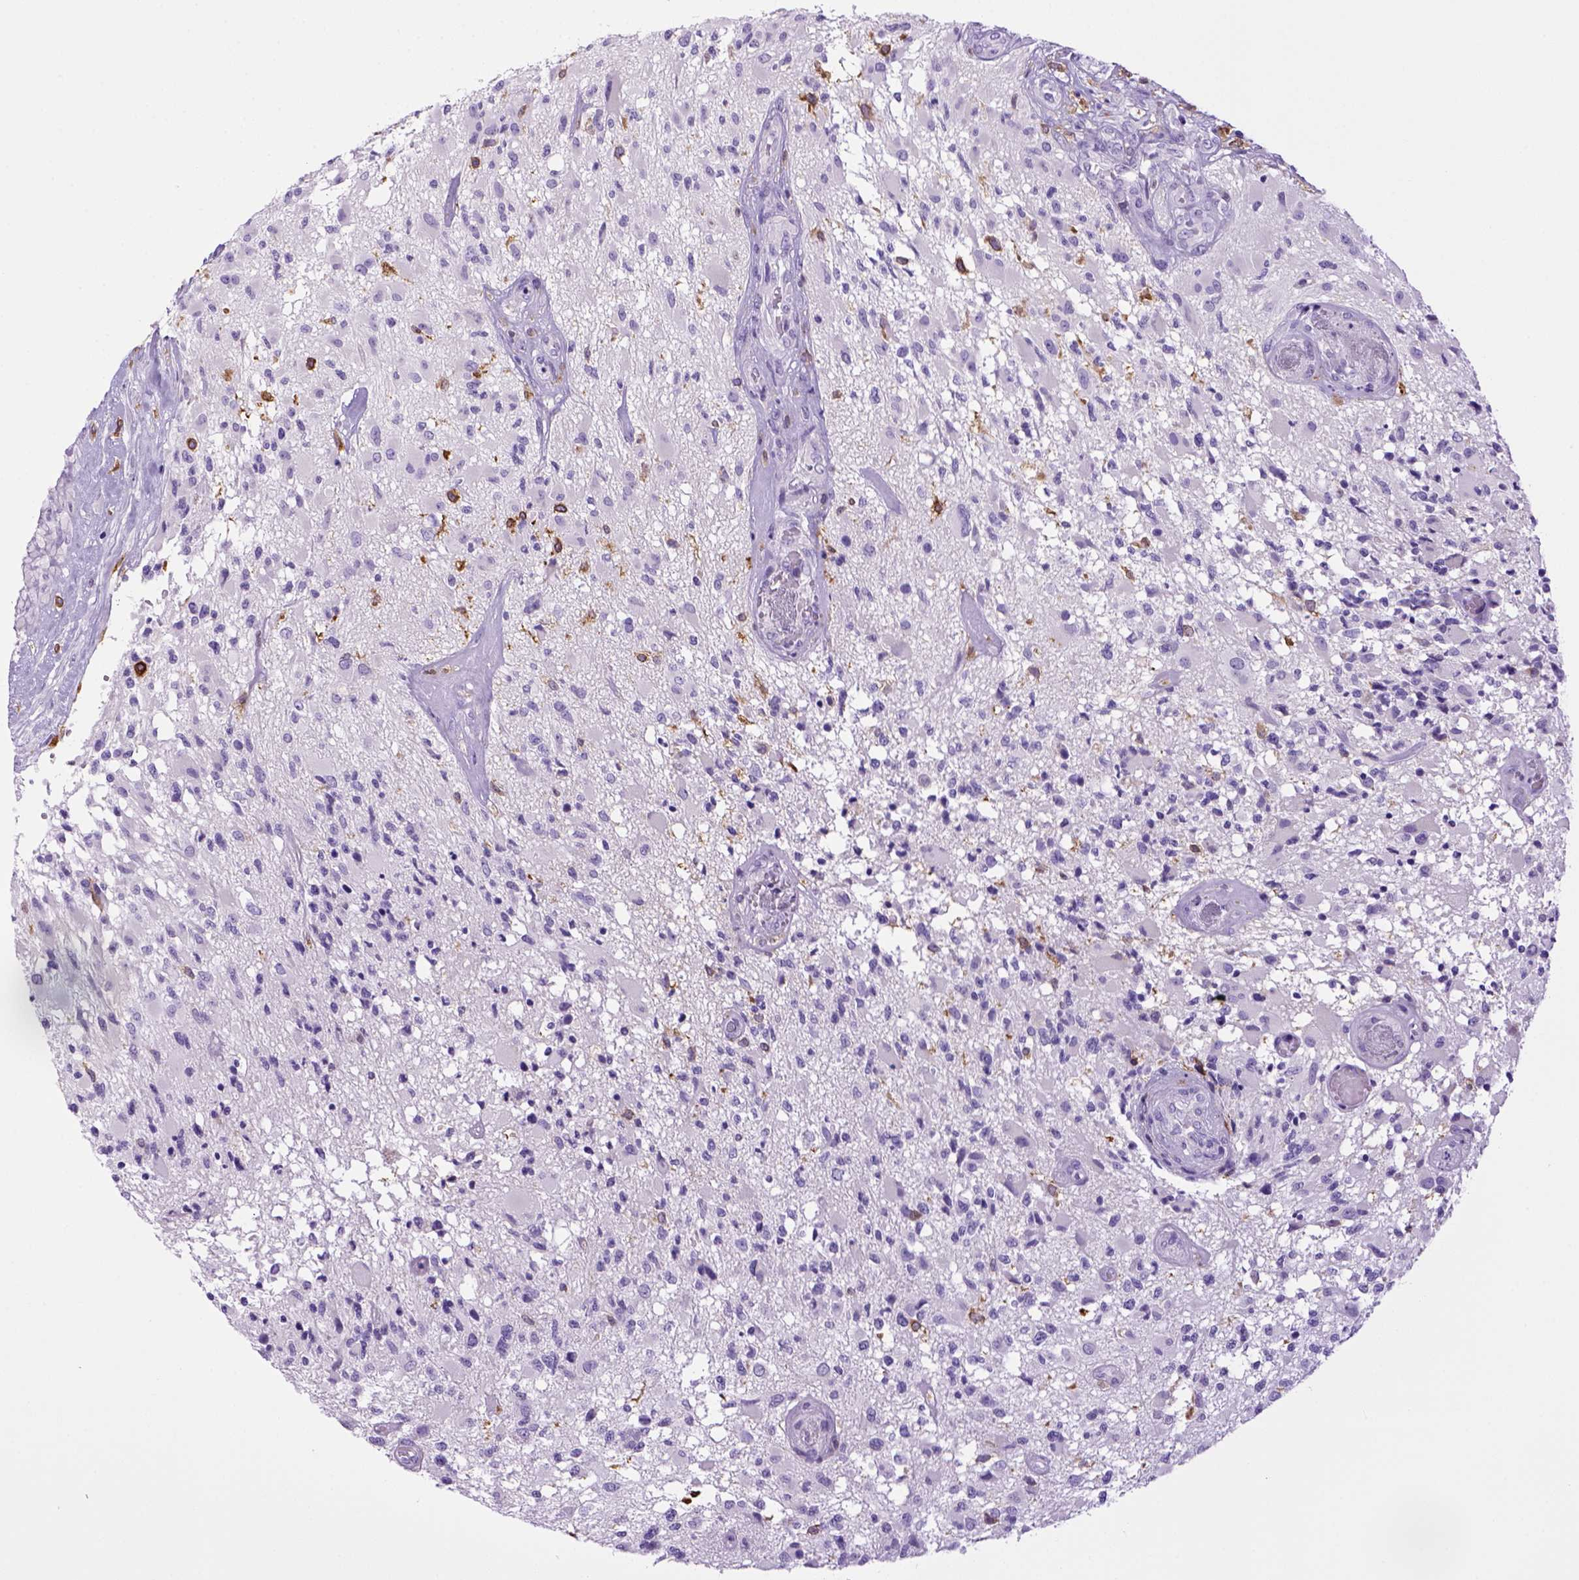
{"staining": {"intensity": "negative", "quantity": "none", "location": "none"}, "tissue": "glioma", "cell_type": "Tumor cells", "image_type": "cancer", "snomed": [{"axis": "morphology", "description": "Glioma, malignant, High grade"}, {"axis": "topography", "description": "Brain"}], "caption": "The histopathology image exhibits no significant expression in tumor cells of glioma.", "gene": "SGCG", "patient": {"sex": "female", "age": 63}}